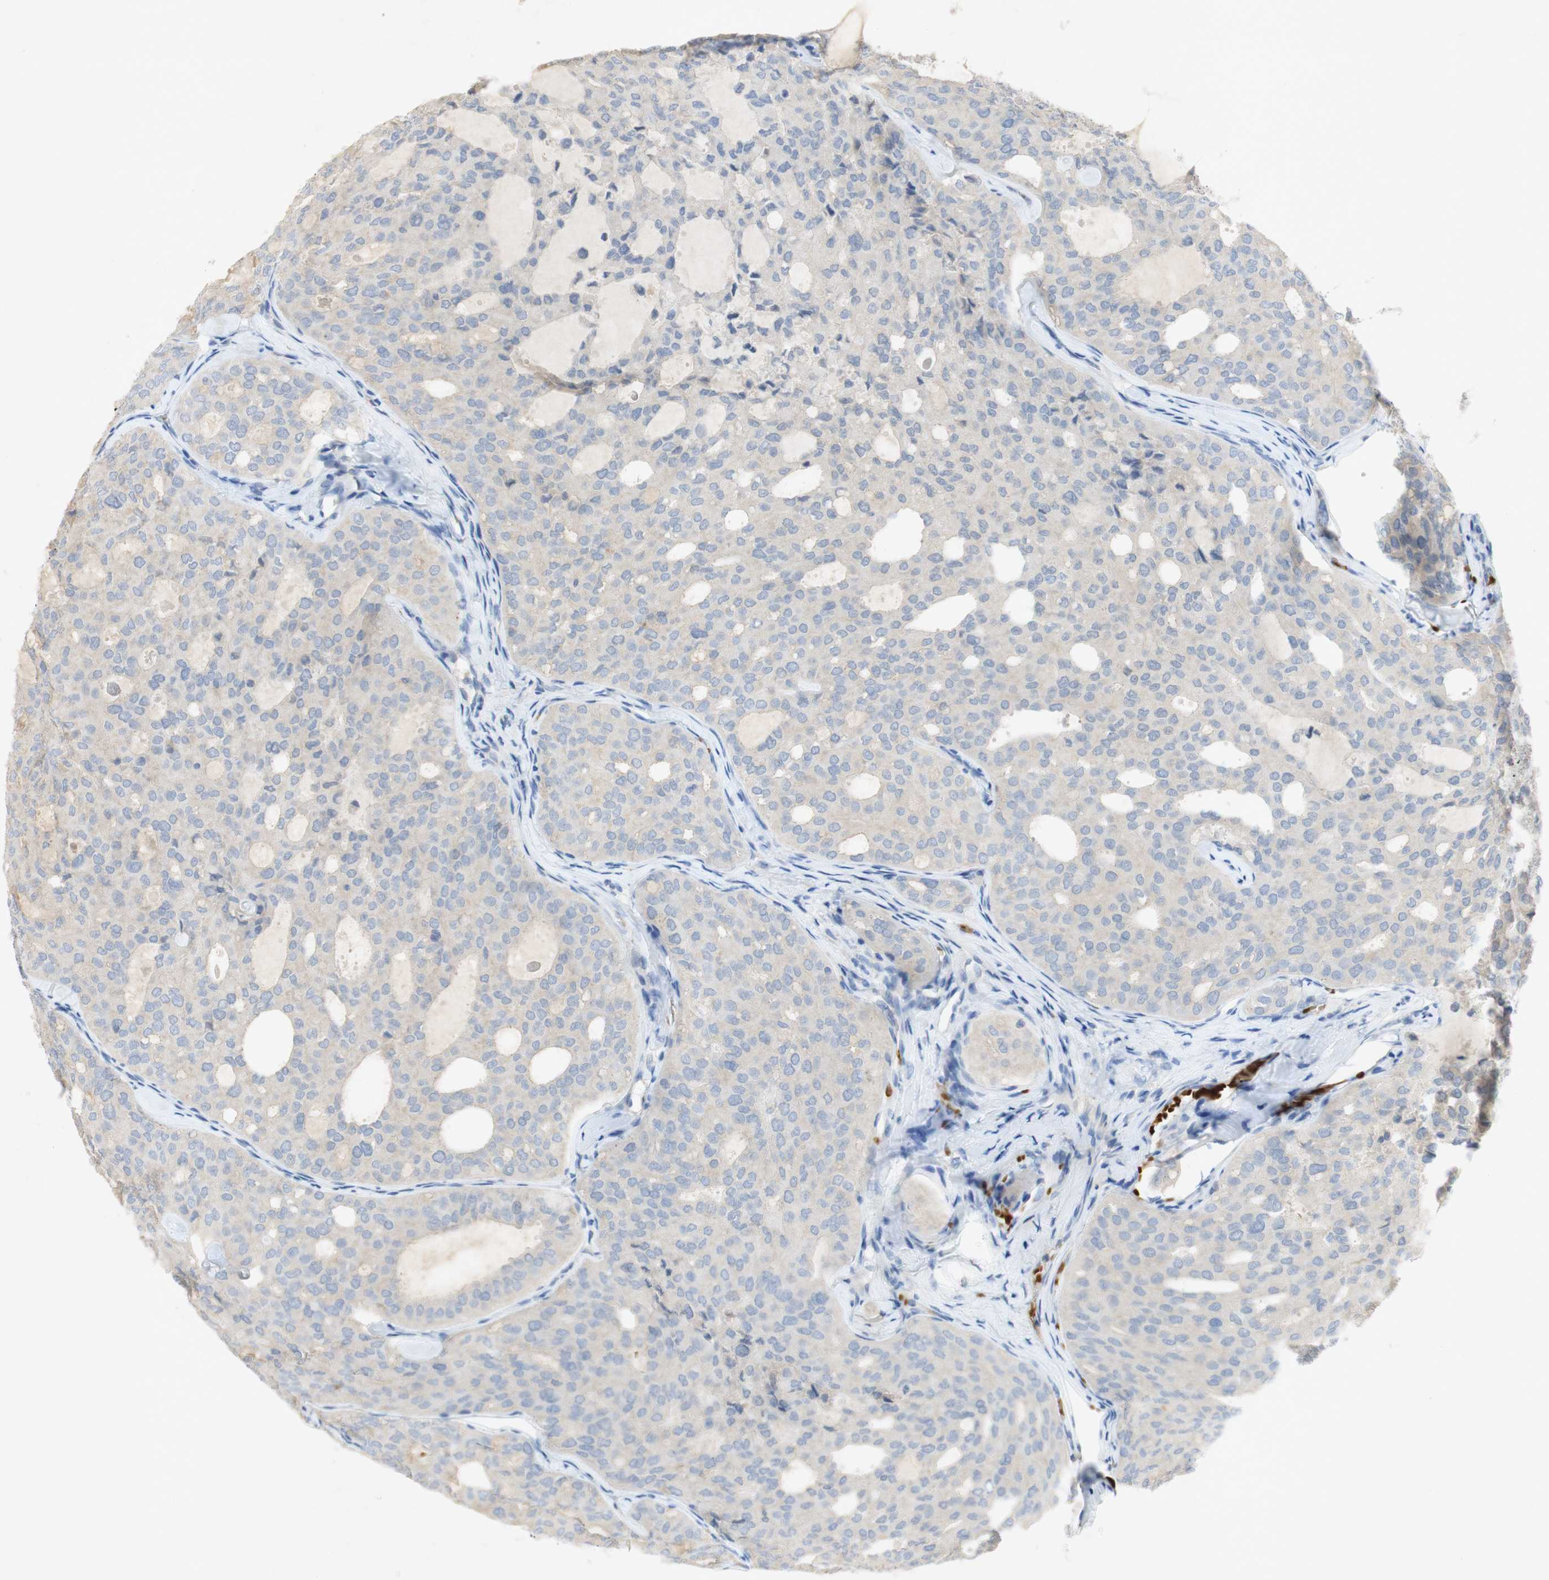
{"staining": {"intensity": "negative", "quantity": "none", "location": "none"}, "tissue": "thyroid cancer", "cell_type": "Tumor cells", "image_type": "cancer", "snomed": [{"axis": "morphology", "description": "Follicular adenoma carcinoma, NOS"}, {"axis": "topography", "description": "Thyroid gland"}], "caption": "IHC of human thyroid cancer (follicular adenoma carcinoma) exhibits no staining in tumor cells.", "gene": "EPO", "patient": {"sex": "male", "age": 75}}